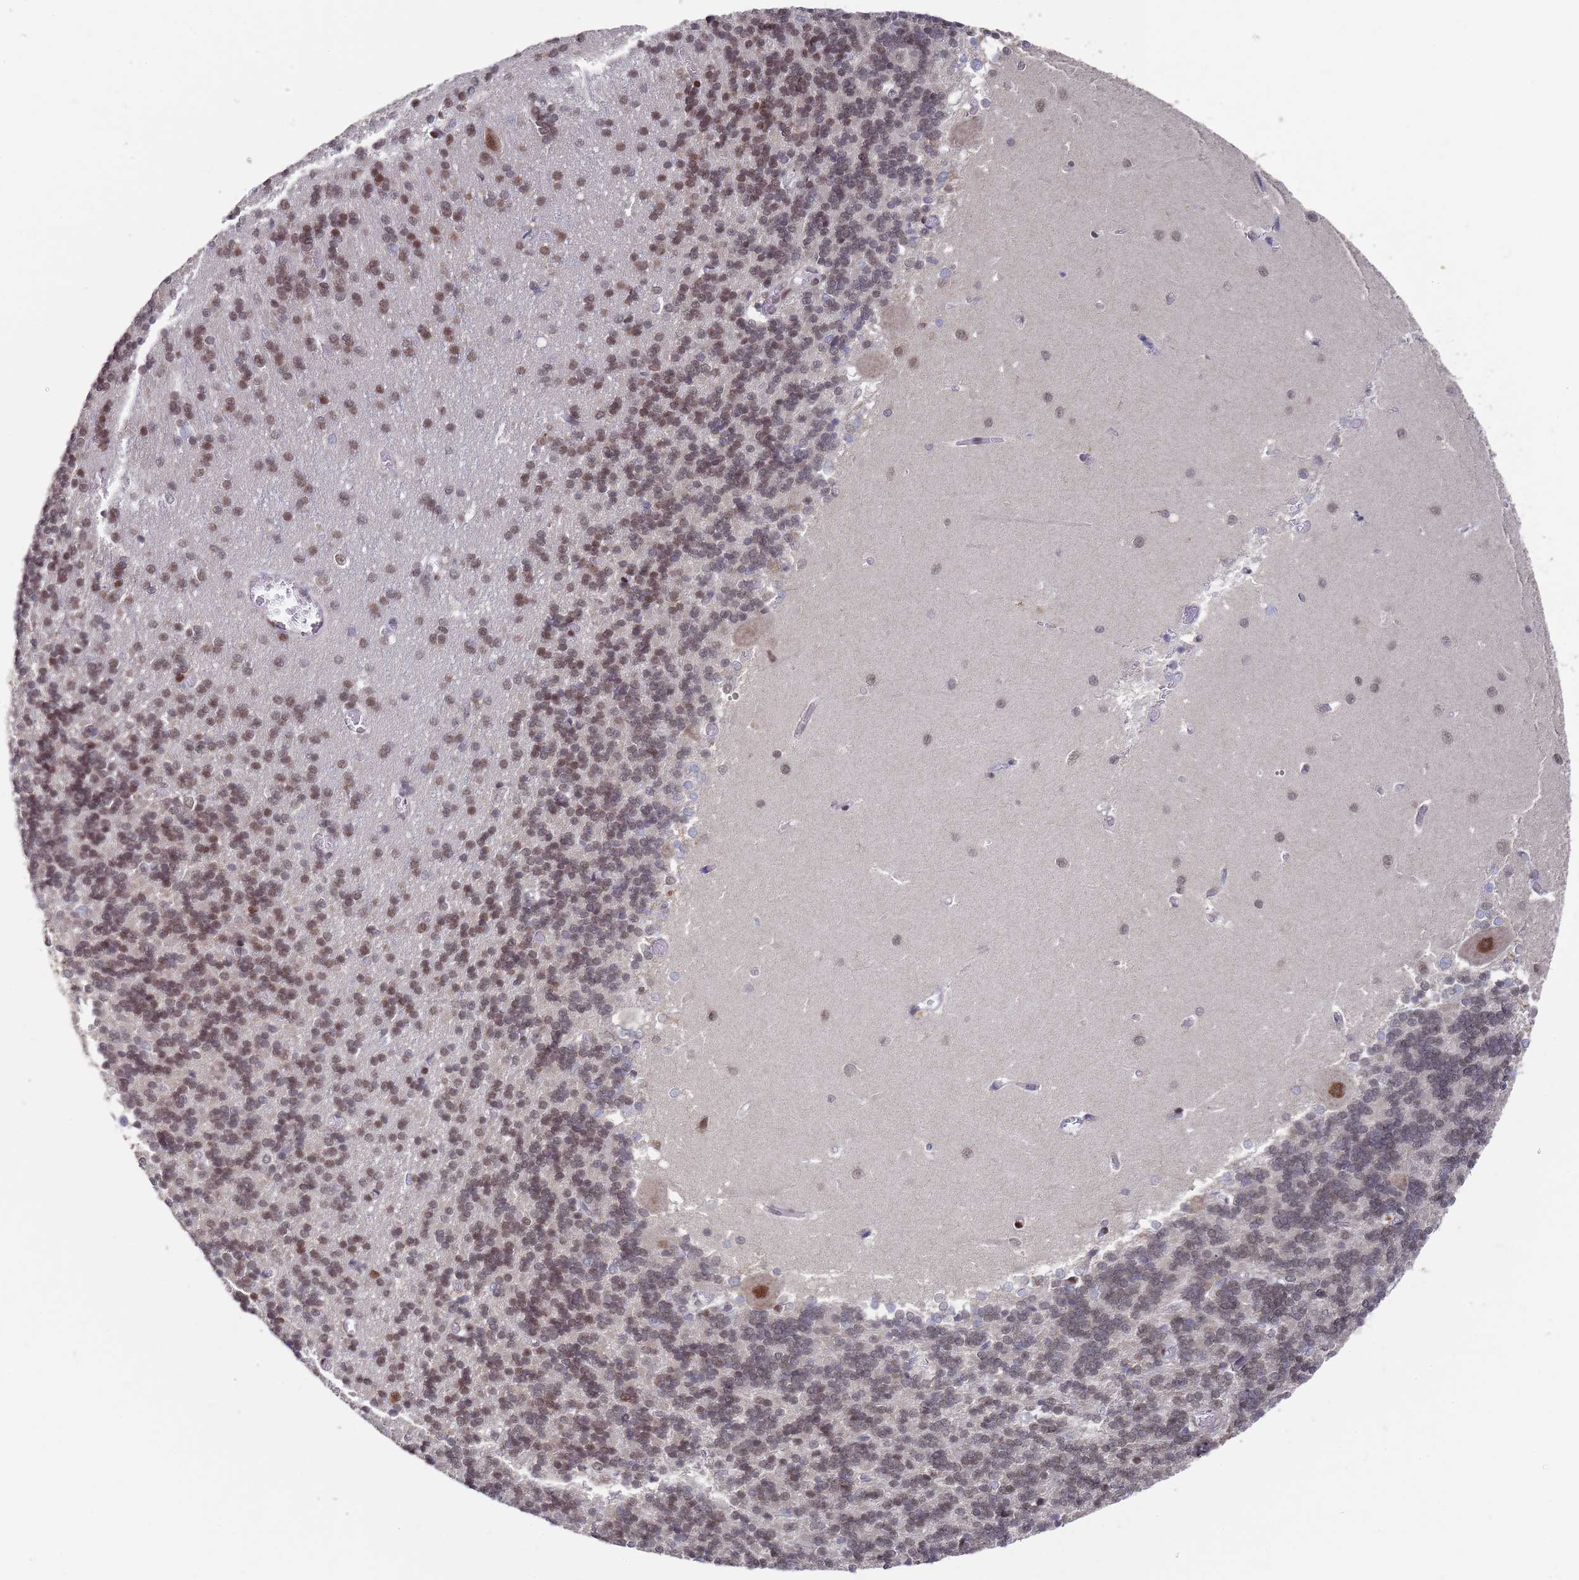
{"staining": {"intensity": "moderate", "quantity": "25%-75%", "location": "nuclear"}, "tissue": "cerebellum", "cell_type": "Cells in granular layer", "image_type": "normal", "snomed": [{"axis": "morphology", "description": "Normal tissue, NOS"}, {"axis": "topography", "description": "Cerebellum"}], "caption": "Cerebellum stained for a protein (brown) reveals moderate nuclear positive positivity in about 25%-75% of cells in granular layer.", "gene": "COPS6", "patient": {"sex": "male", "age": 37}}